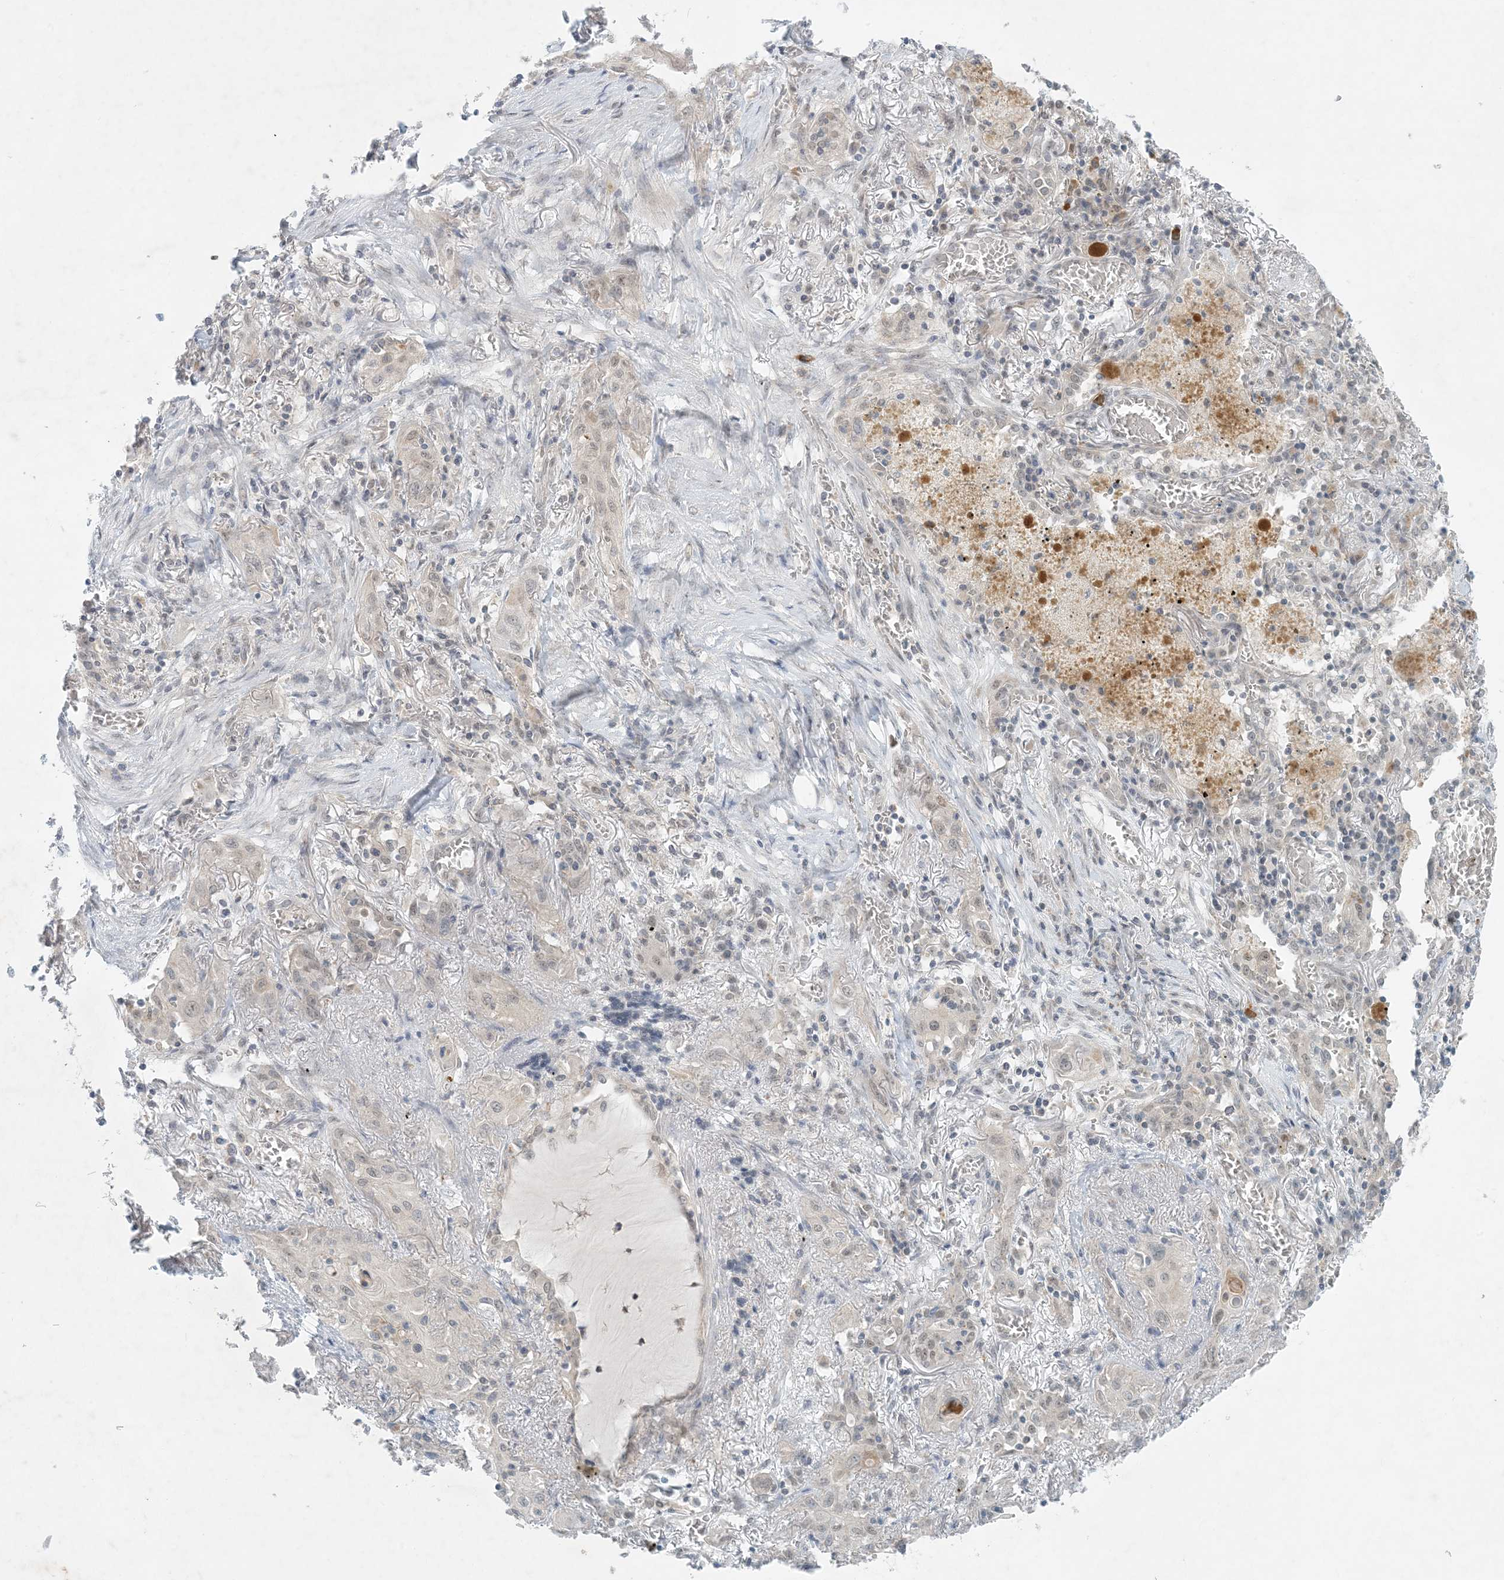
{"staining": {"intensity": "weak", "quantity": "25%-75%", "location": "nuclear"}, "tissue": "lung cancer", "cell_type": "Tumor cells", "image_type": "cancer", "snomed": [{"axis": "morphology", "description": "Squamous cell carcinoma, NOS"}, {"axis": "topography", "description": "Lung"}], "caption": "Tumor cells show low levels of weak nuclear staining in about 25%-75% of cells in lung cancer (squamous cell carcinoma). (IHC, brightfield microscopy, high magnification).", "gene": "OBI1", "patient": {"sex": "female", "age": 47}}